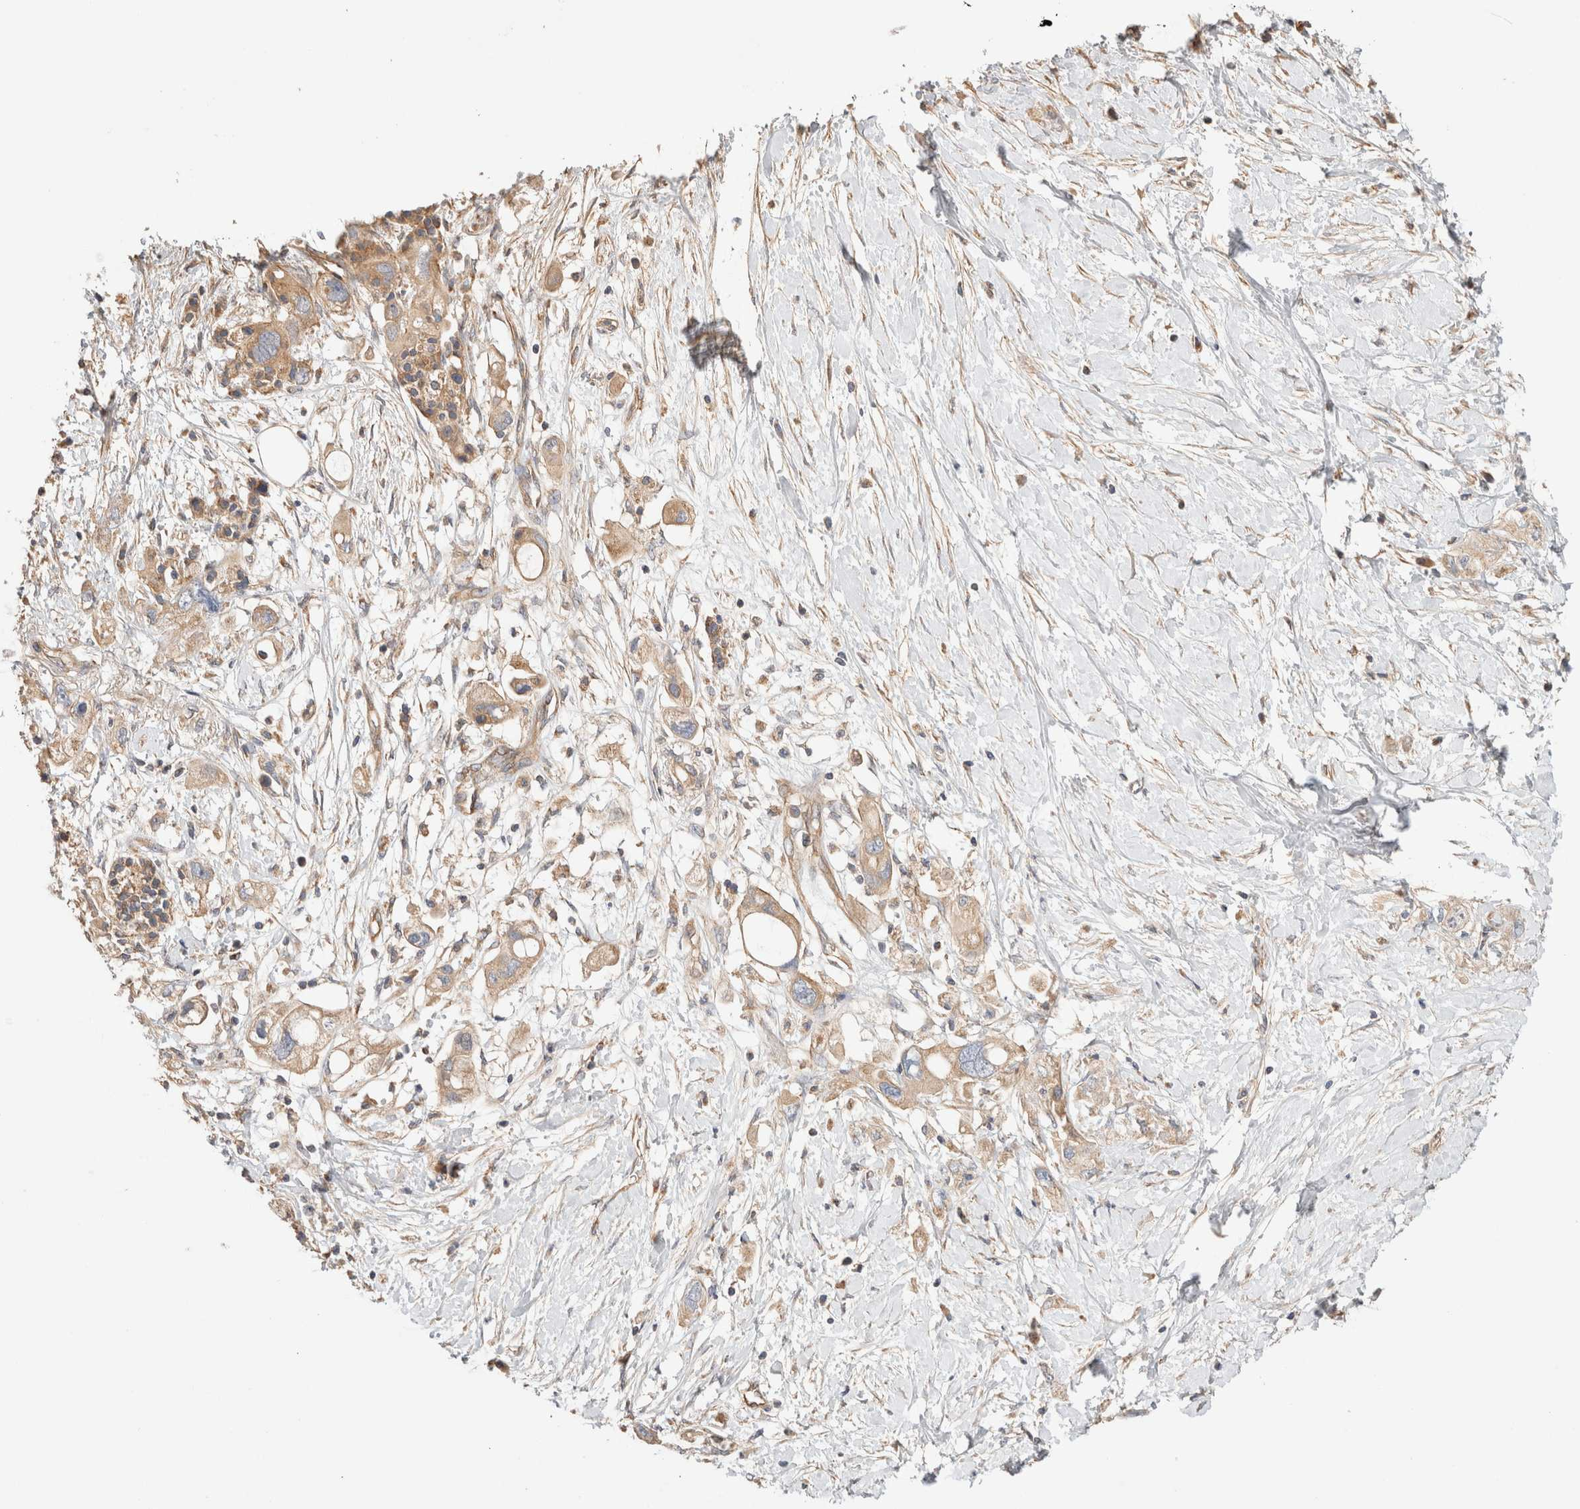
{"staining": {"intensity": "moderate", "quantity": ">75%", "location": "cytoplasmic/membranous"}, "tissue": "pancreatic cancer", "cell_type": "Tumor cells", "image_type": "cancer", "snomed": [{"axis": "morphology", "description": "Adenocarcinoma, NOS"}, {"axis": "topography", "description": "Pancreas"}], "caption": "High-power microscopy captured an IHC image of pancreatic cancer, revealing moderate cytoplasmic/membranous positivity in about >75% of tumor cells.", "gene": "B3GNTL1", "patient": {"sex": "female", "age": 56}}